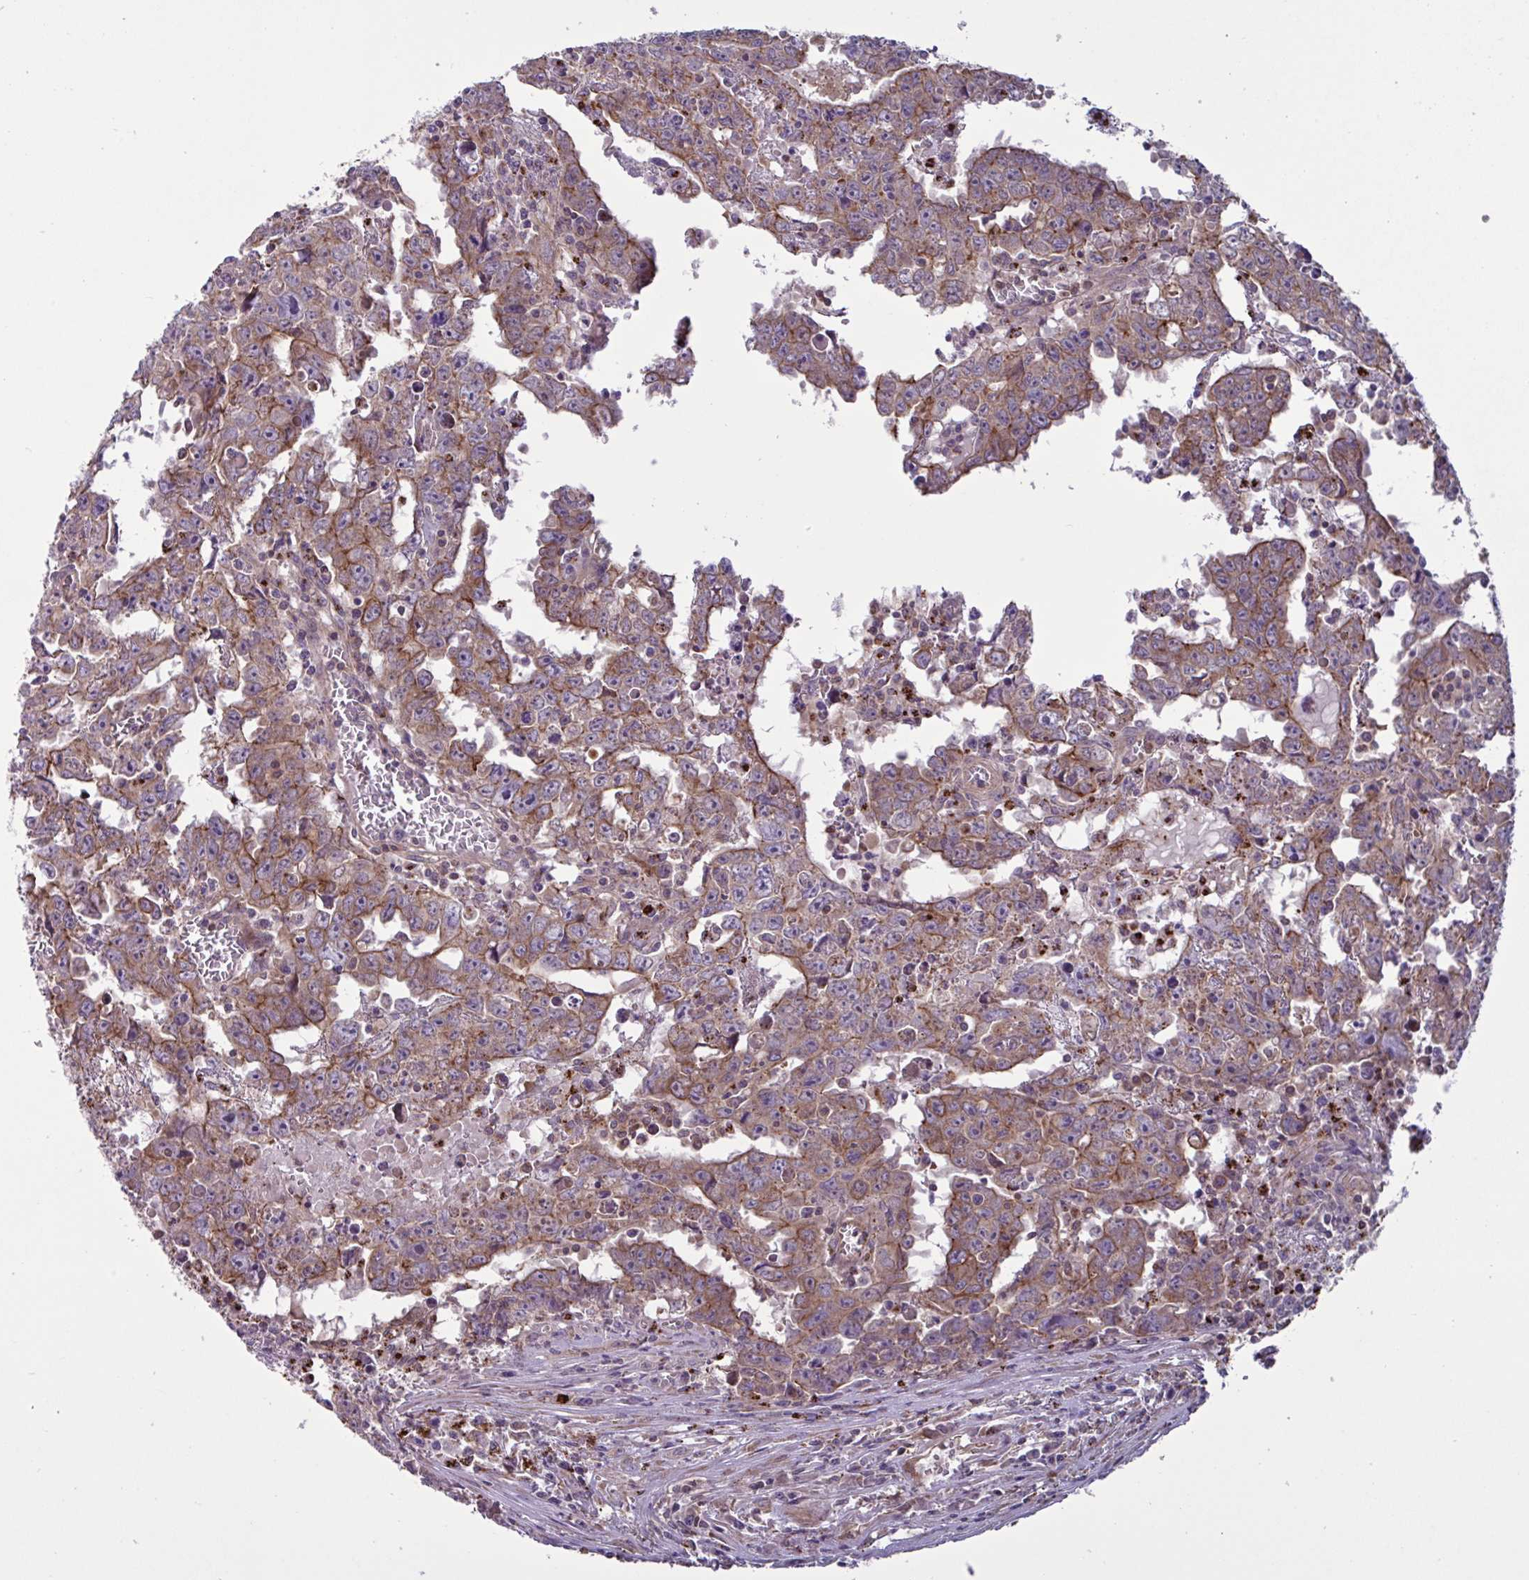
{"staining": {"intensity": "moderate", "quantity": ">75%", "location": "cytoplasmic/membranous"}, "tissue": "testis cancer", "cell_type": "Tumor cells", "image_type": "cancer", "snomed": [{"axis": "morphology", "description": "Carcinoma, Embryonal, NOS"}, {"axis": "topography", "description": "Testis"}], "caption": "A brown stain shows moderate cytoplasmic/membranous staining of a protein in testis cancer (embryonal carcinoma) tumor cells.", "gene": "GLTP", "patient": {"sex": "male", "age": 22}}